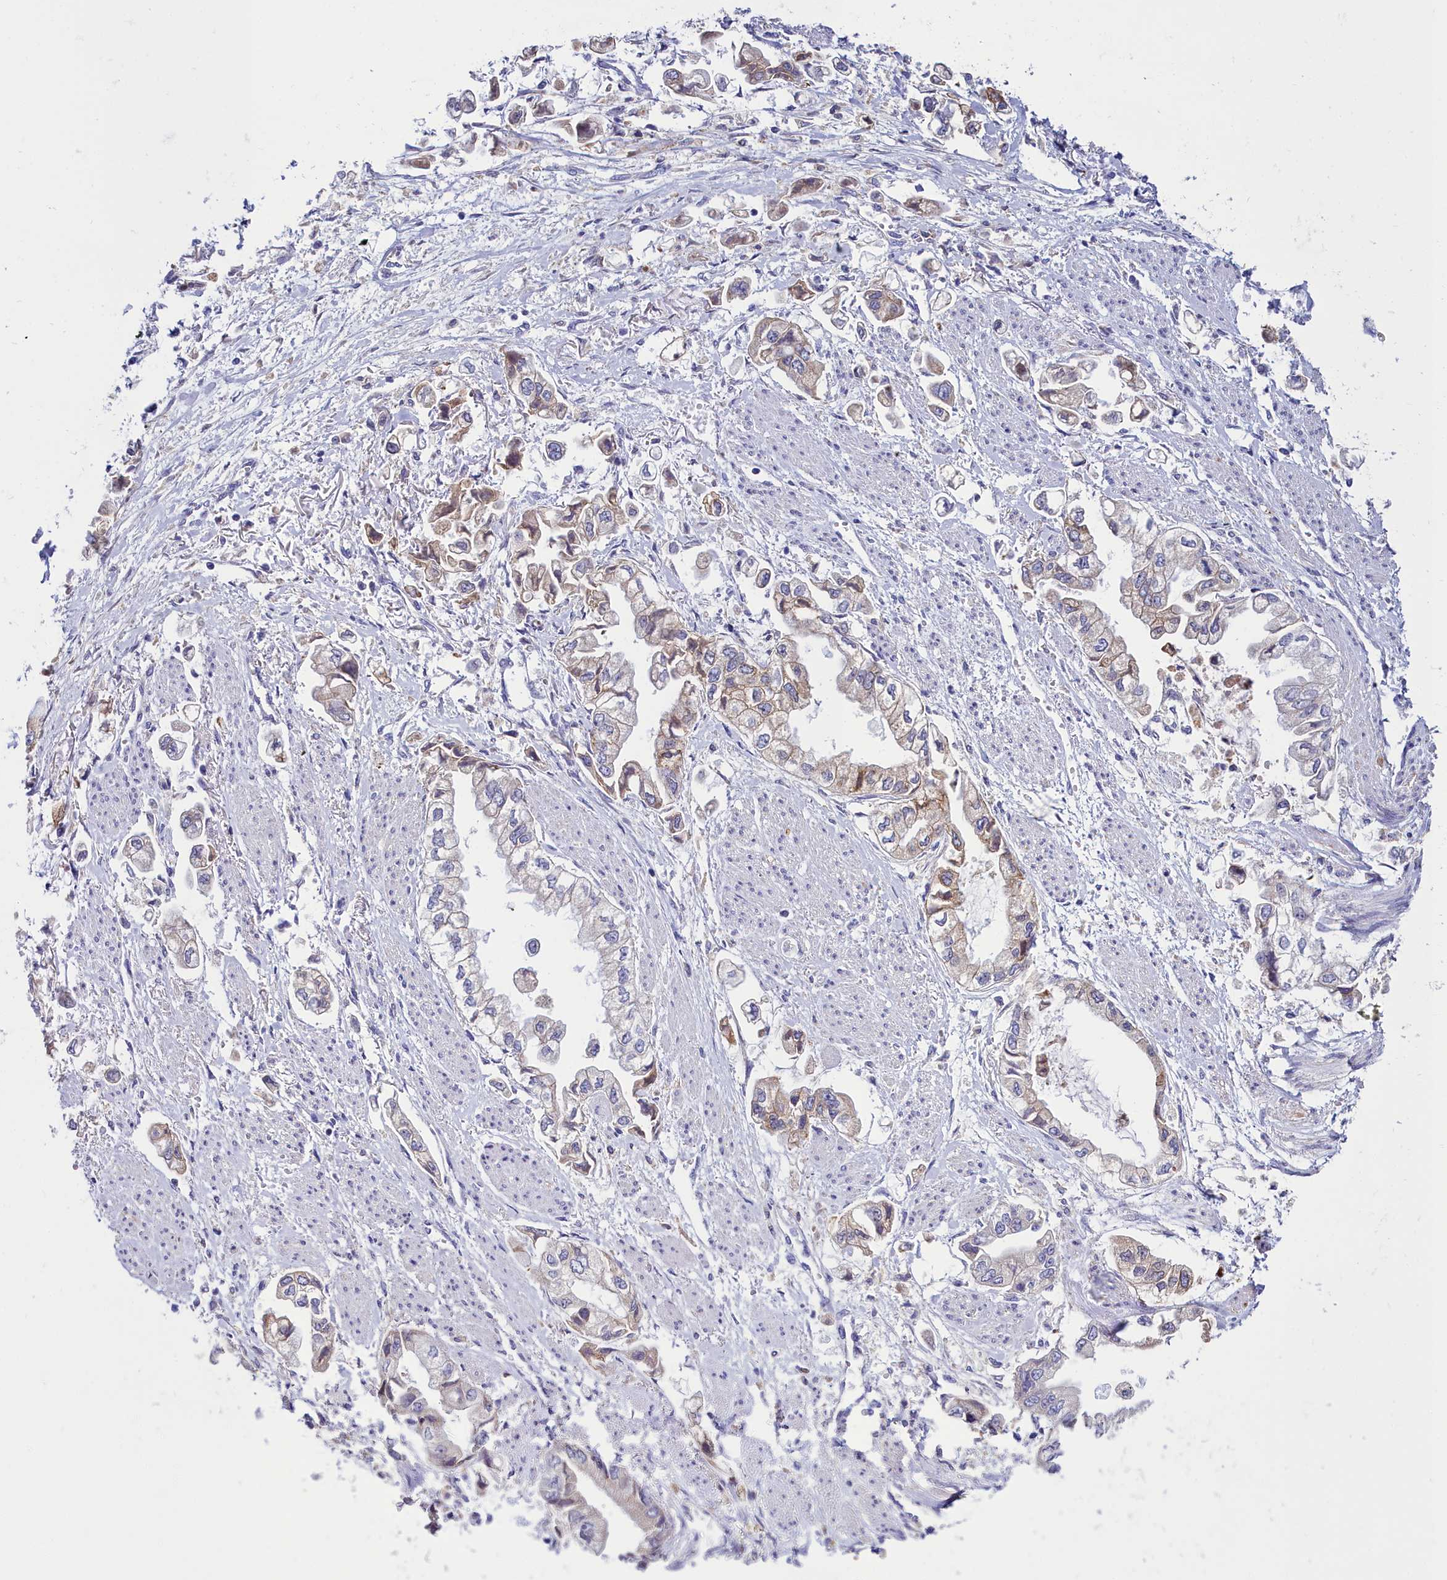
{"staining": {"intensity": "weak", "quantity": "<25%", "location": "cytoplasmic/membranous"}, "tissue": "stomach cancer", "cell_type": "Tumor cells", "image_type": "cancer", "snomed": [{"axis": "morphology", "description": "Adenocarcinoma, NOS"}, {"axis": "topography", "description": "Stomach"}], "caption": "Histopathology image shows no protein staining in tumor cells of stomach cancer tissue.", "gene": "ELAPOR2", "patient": {"sex": "male", "age": 62}}